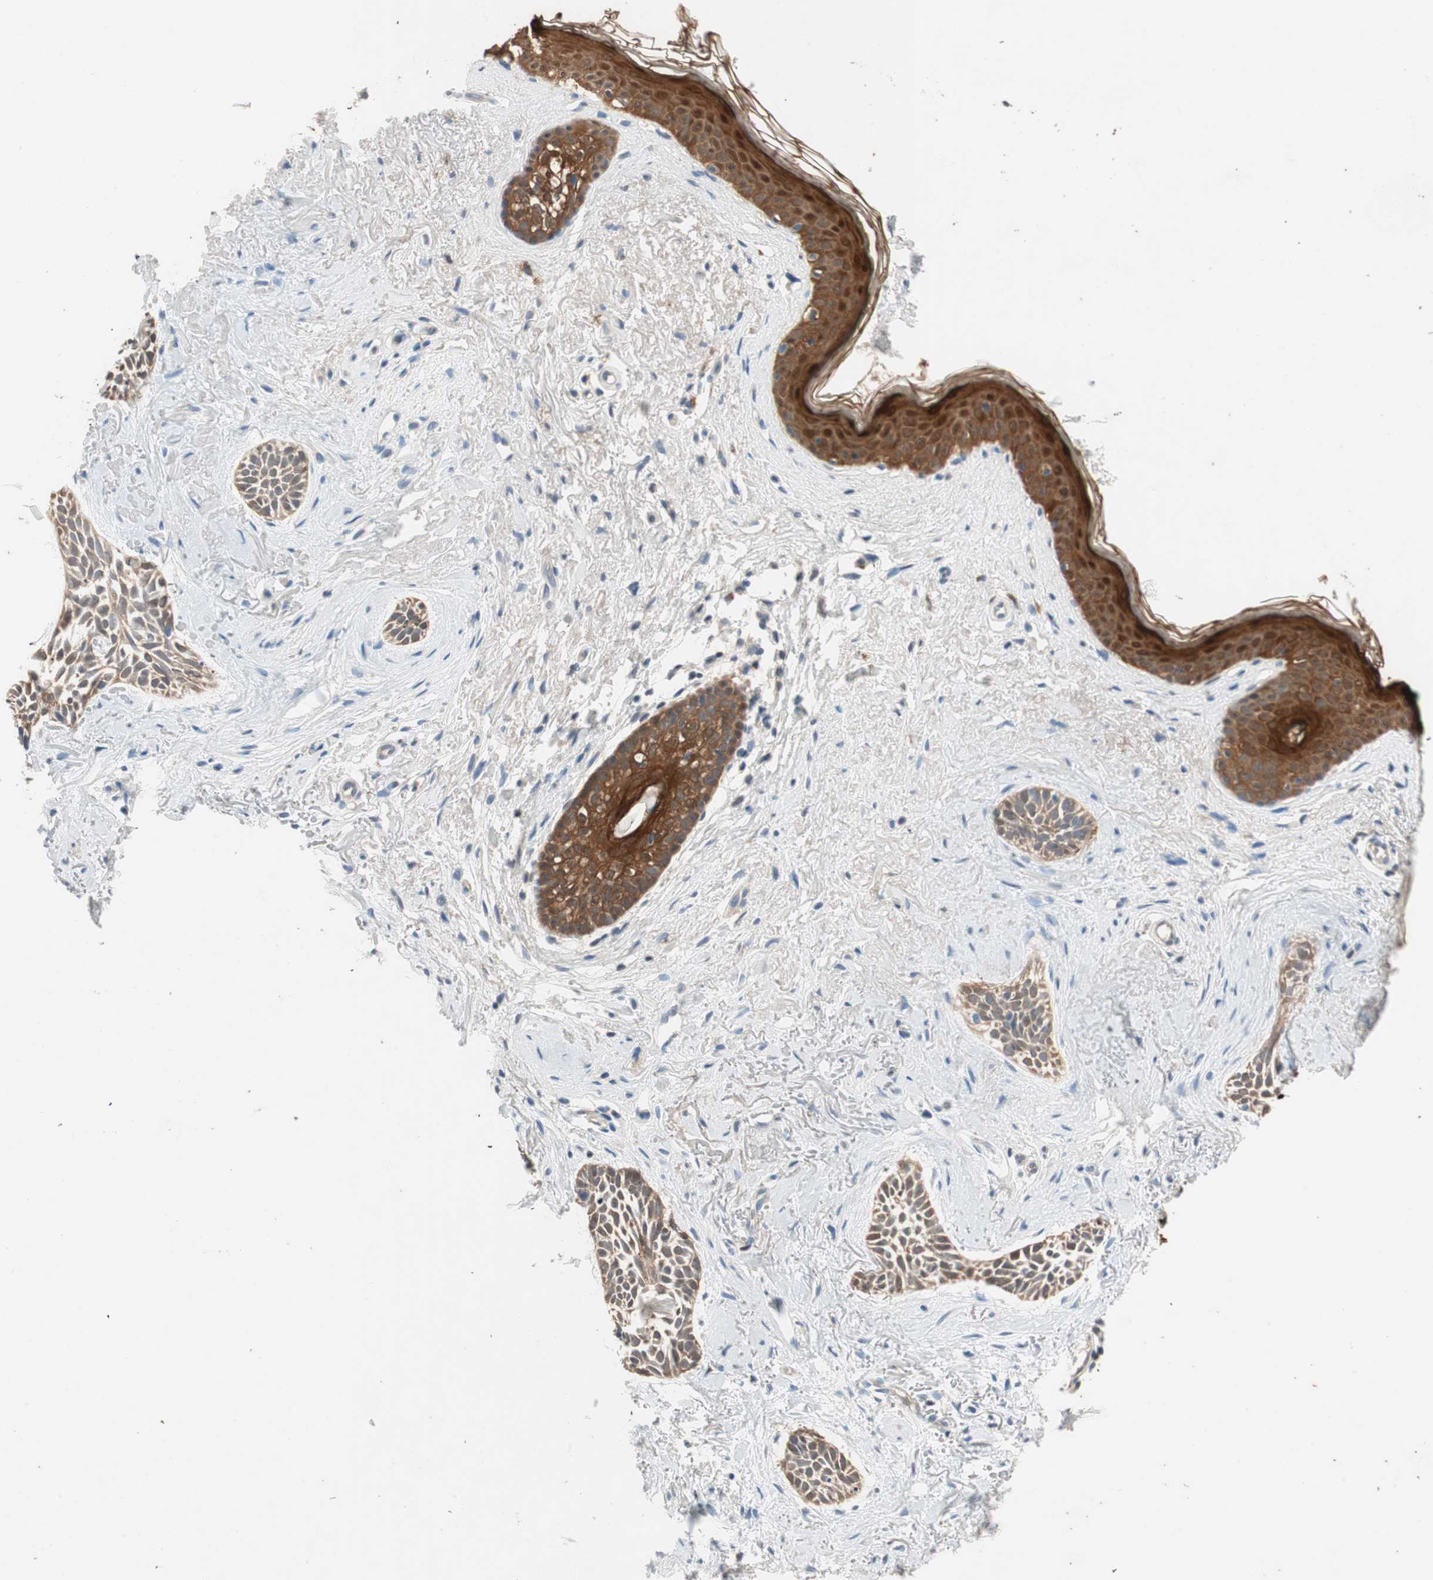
{"staining": {"intensity": "weak", "quantity": ">75%", "location": "cytoplasmic/membranous"}, "tissue": "skin cancer", "cell_type": "Tumor cells", "image_type": "cancer", "snomed": [{"axis": "morphology", "description": "Normal tissue, NOS"}, {"axis": "morphology", "description": "Basal cell carcinoma"}, {"axis": "topography", "description": "Skin"}], "caption": "Immunohistochemical staining of human basal cell carcinoma (skin) displays low levels of weak cytoplasmic/membranous protein expression in about >75% of tumor cells.", "gene": "SERPINB5", "patient": {"sex": "female", "age": 84}}